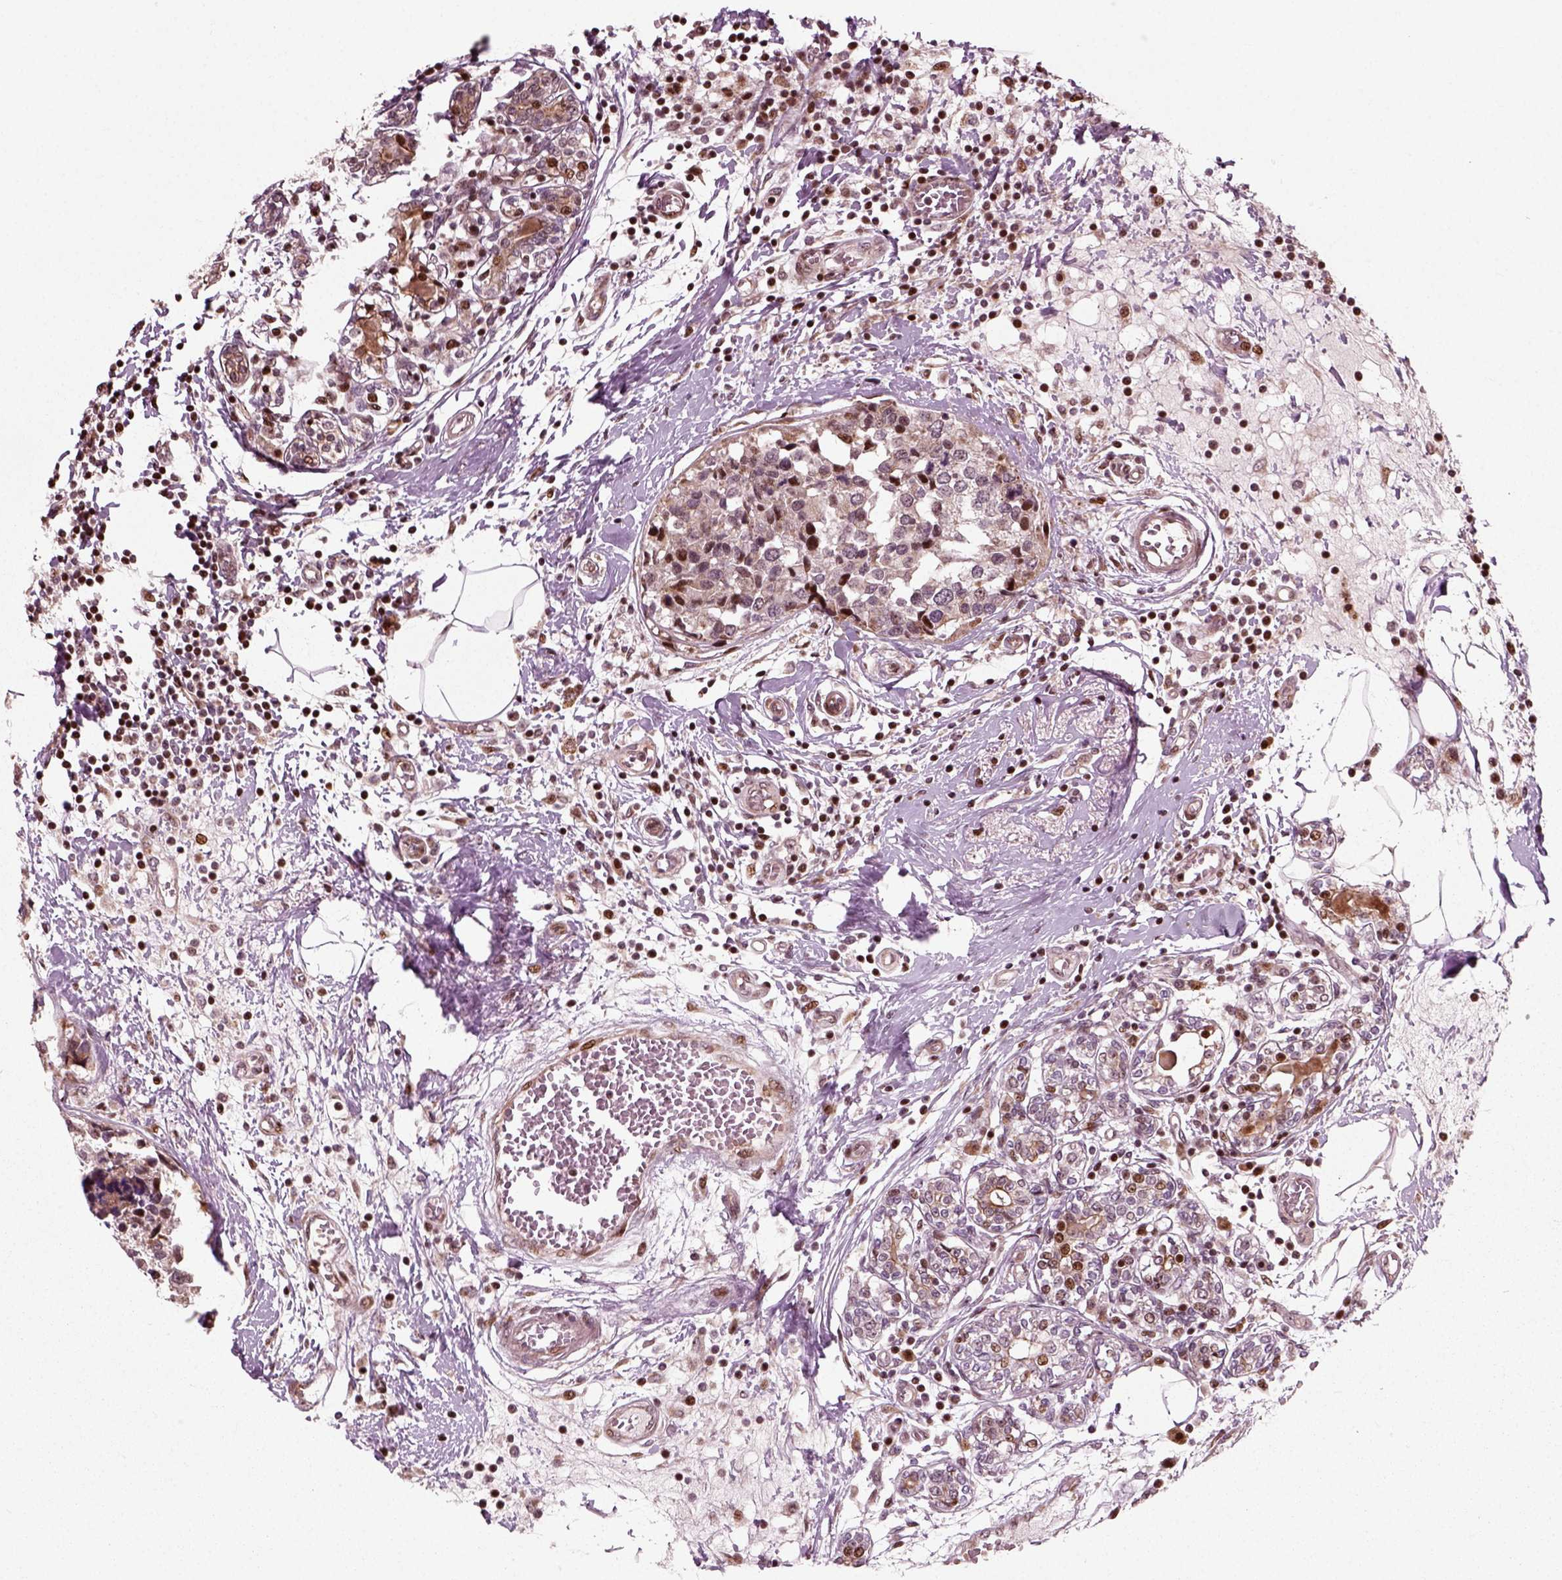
{"staining": {"intensity": "strong", "quantity": "<25%", "location": "nuclear"}, "tissue": "breast cancer", "cell_type": "Tumor cells", "image_type": "cancer", "snomed": [{"axis": "morphology", "description": "Lobular carcinoma"}, {"axis": "topography", "description": "Breast"}], "caption": "This micrograph shows IHC staining of breast cancer, with medium strong nuclear staining in about <25% of tumor cells.", "gene": "CDC14A", "patient": {"sex": "female", "age": 59}}